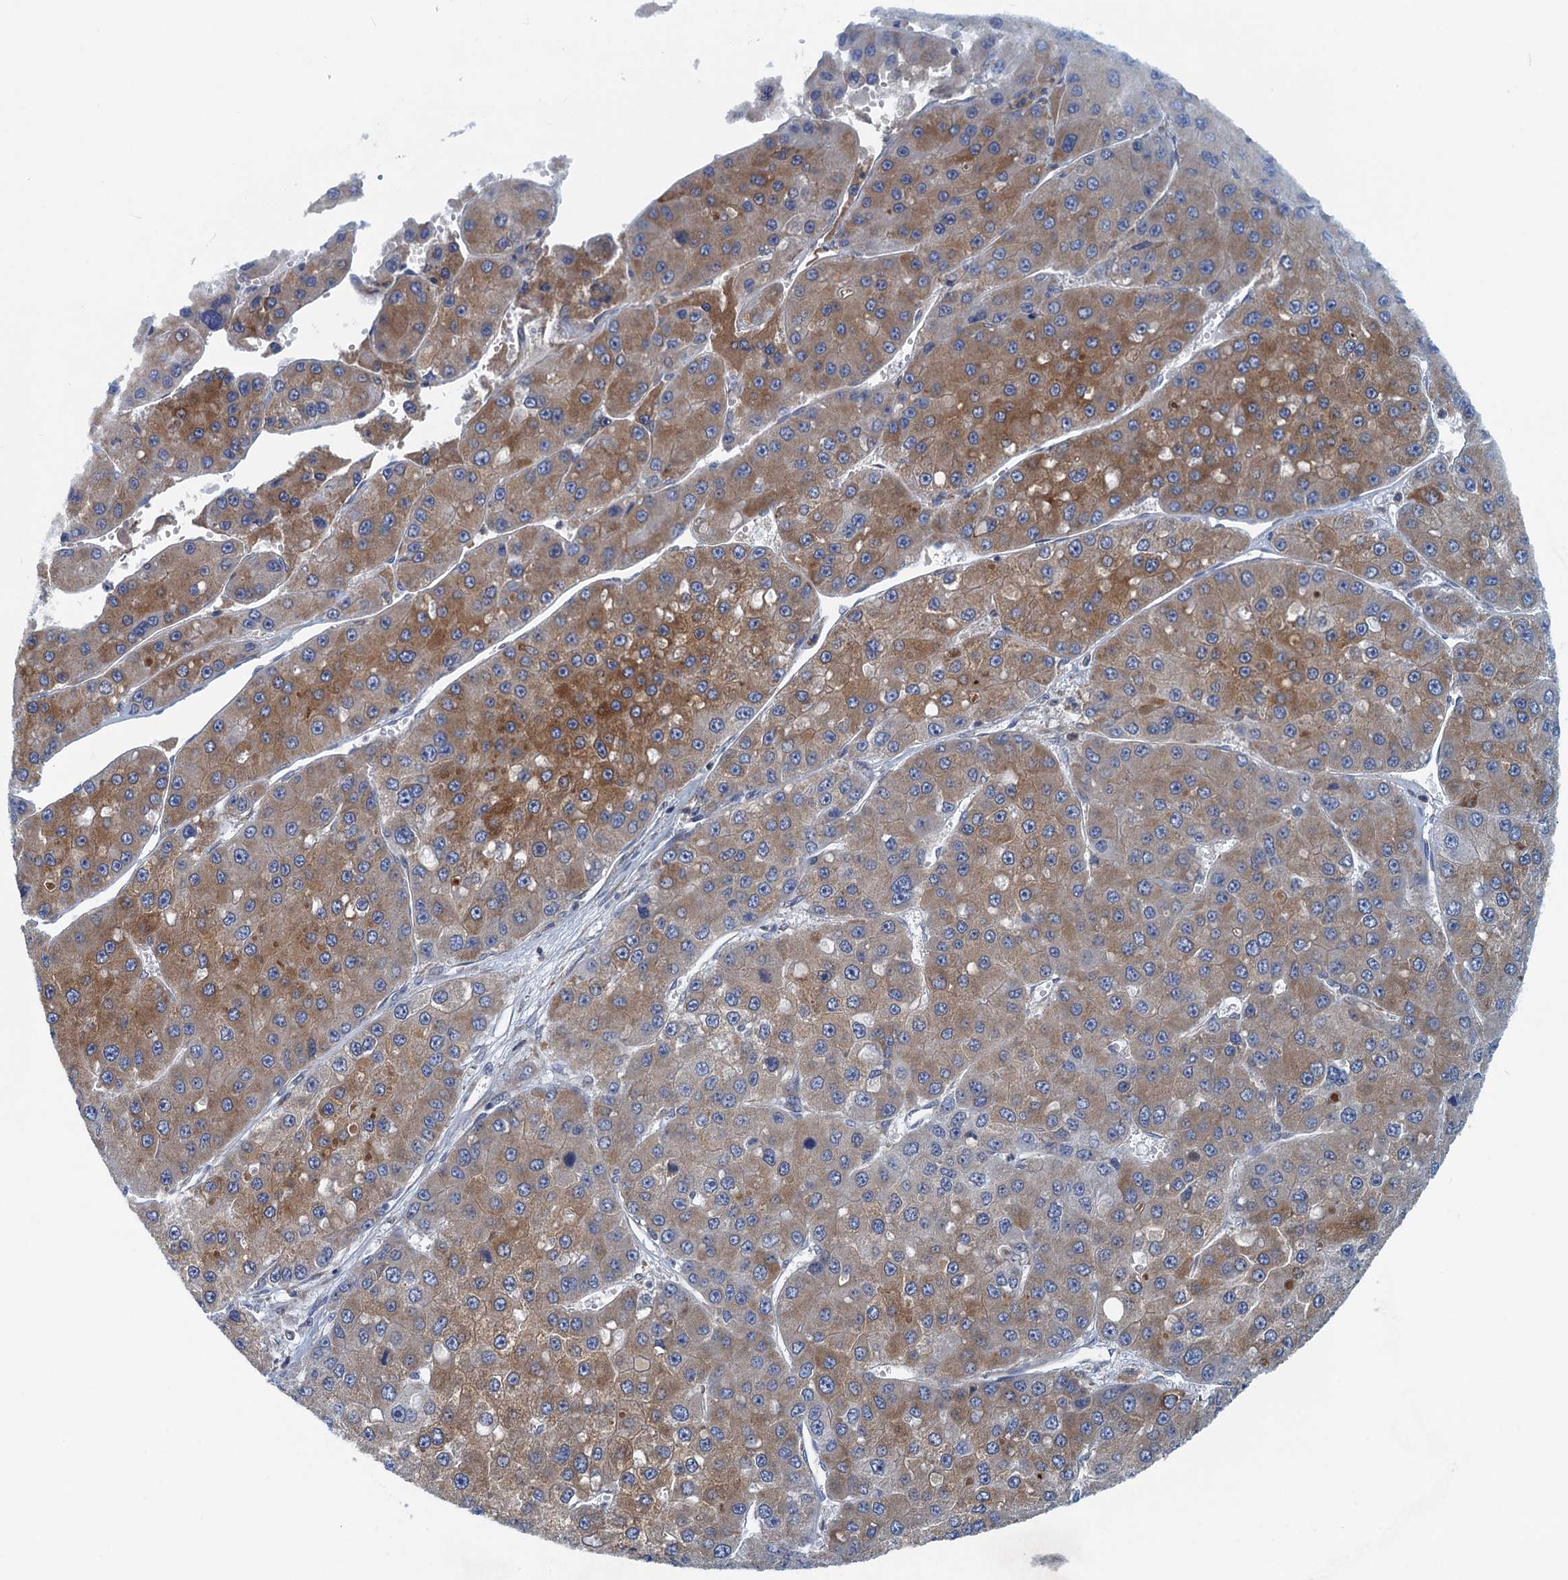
{"staining": {"intensity": "moderate", "quantity": ">75%", "location": "cytoplasmic/membranous"}, "tissue": "liver cancer", "cell_type": "Tumor cells", "image_type": "cancer", "snomed": [{"axis": "morphology", "description": "Carcinoma, Hepatocellular, NOS"}, {"axis": "topography", "description": "Liver"}], "caption": "Human liver hepatocellular carcinoma stained with a brown dye demonstrates moderate cytoplasmic/membranous positive positivity in about >75% of tumor cells.", "gene": "MYDGF", "patient": {"sex": "female", "age": 73}}